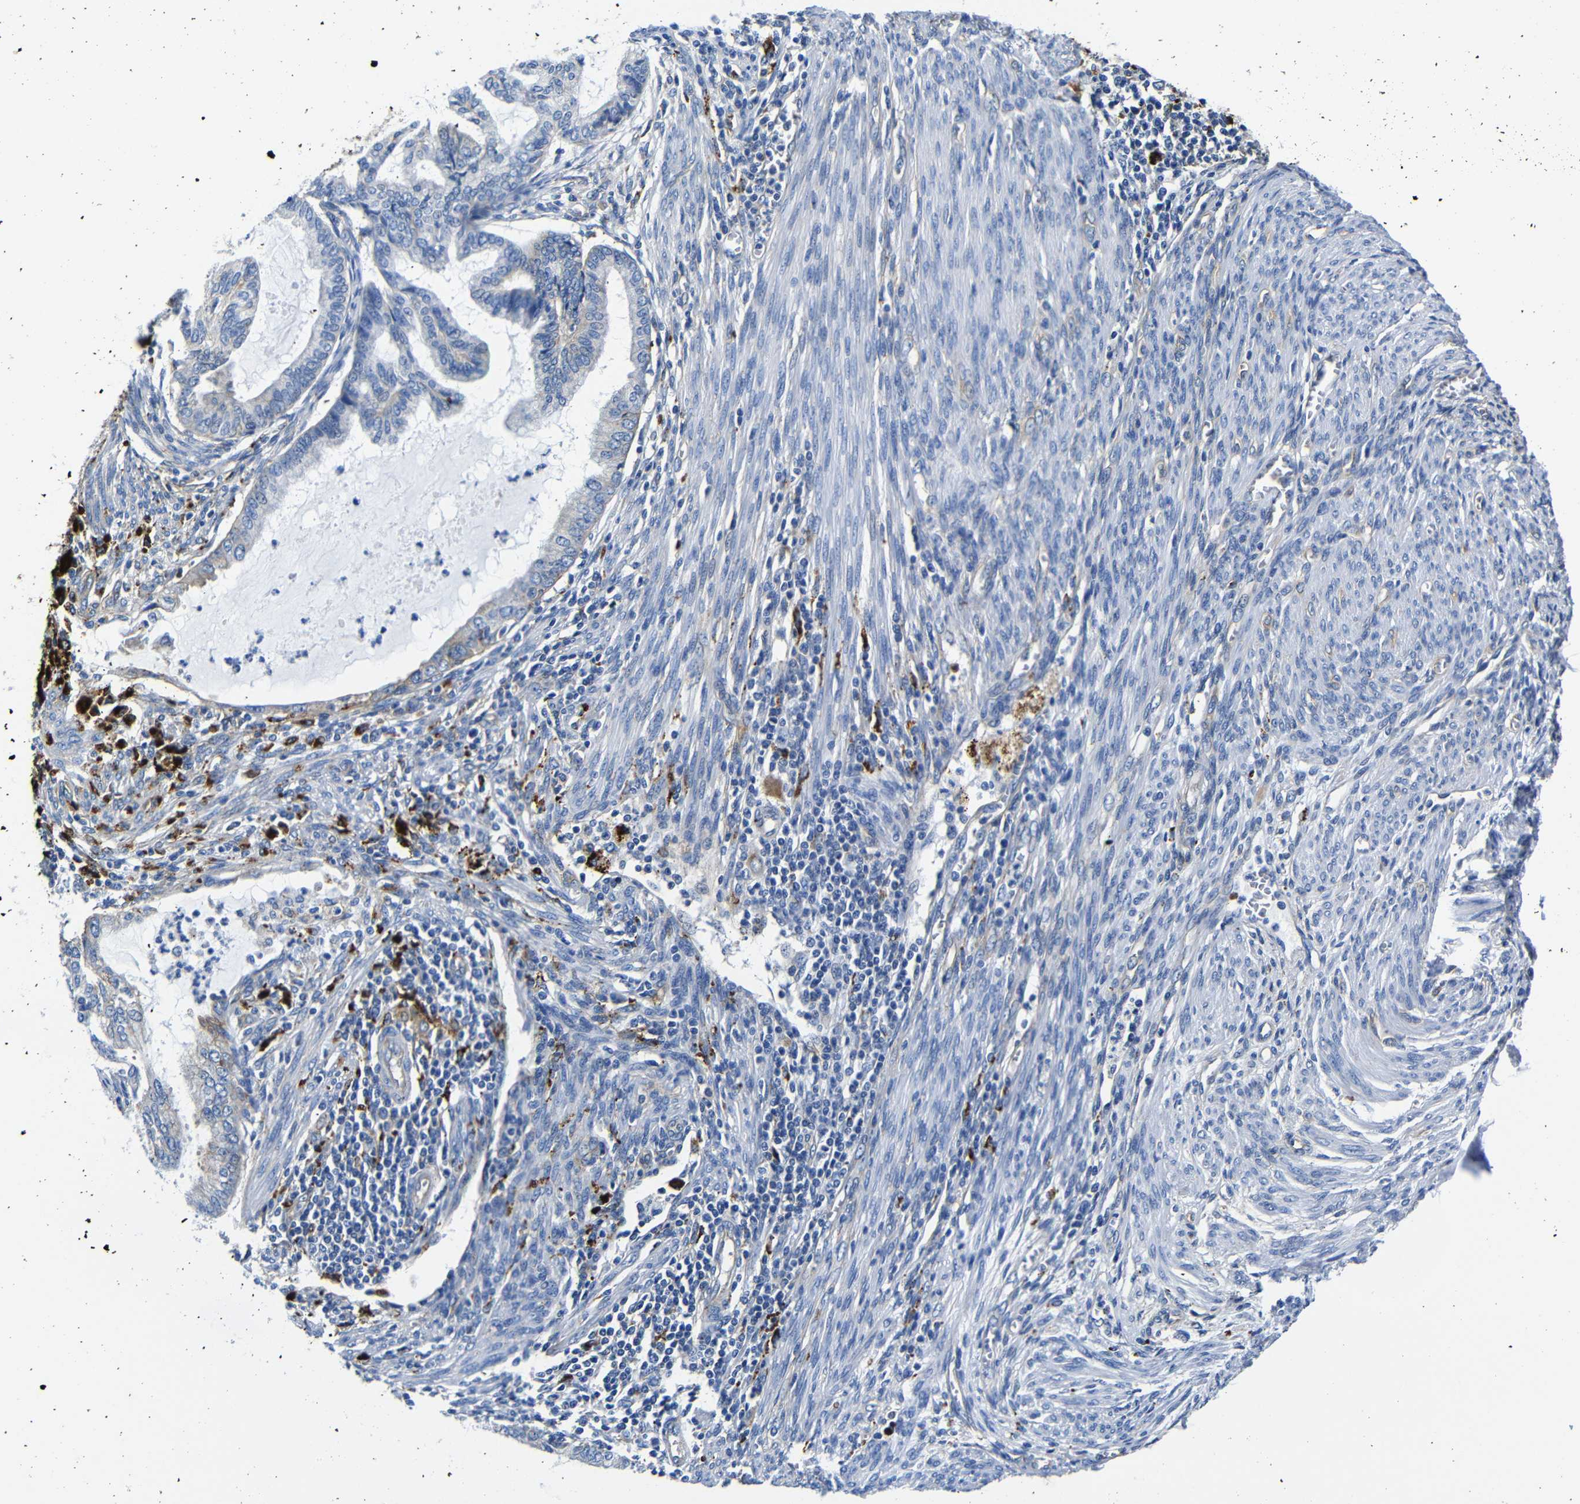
{"staining": {"intensity": "negative", "quantity": "none", "location": "none"}, "tissue": "cervical cancer", "cell_type": "Tumor cells", "image_type": "cancer", "snomed": [{"axis": "morphology", "description": "Normal tissue, NOS"}, {"axis": "morphology", "description": "Adenocarcinoma, NOS"}, {"axis": "topography", "description": "Cervix"}, {"axis": "topography", "description": "Endometrium"}], "caption": "DAB immunohistochemical staining of human cervical adenocarcinoma displays no significant expression in tumor cells.", "gene": "GIMAP2", "patient": {"sex": "female", "age": 86}}